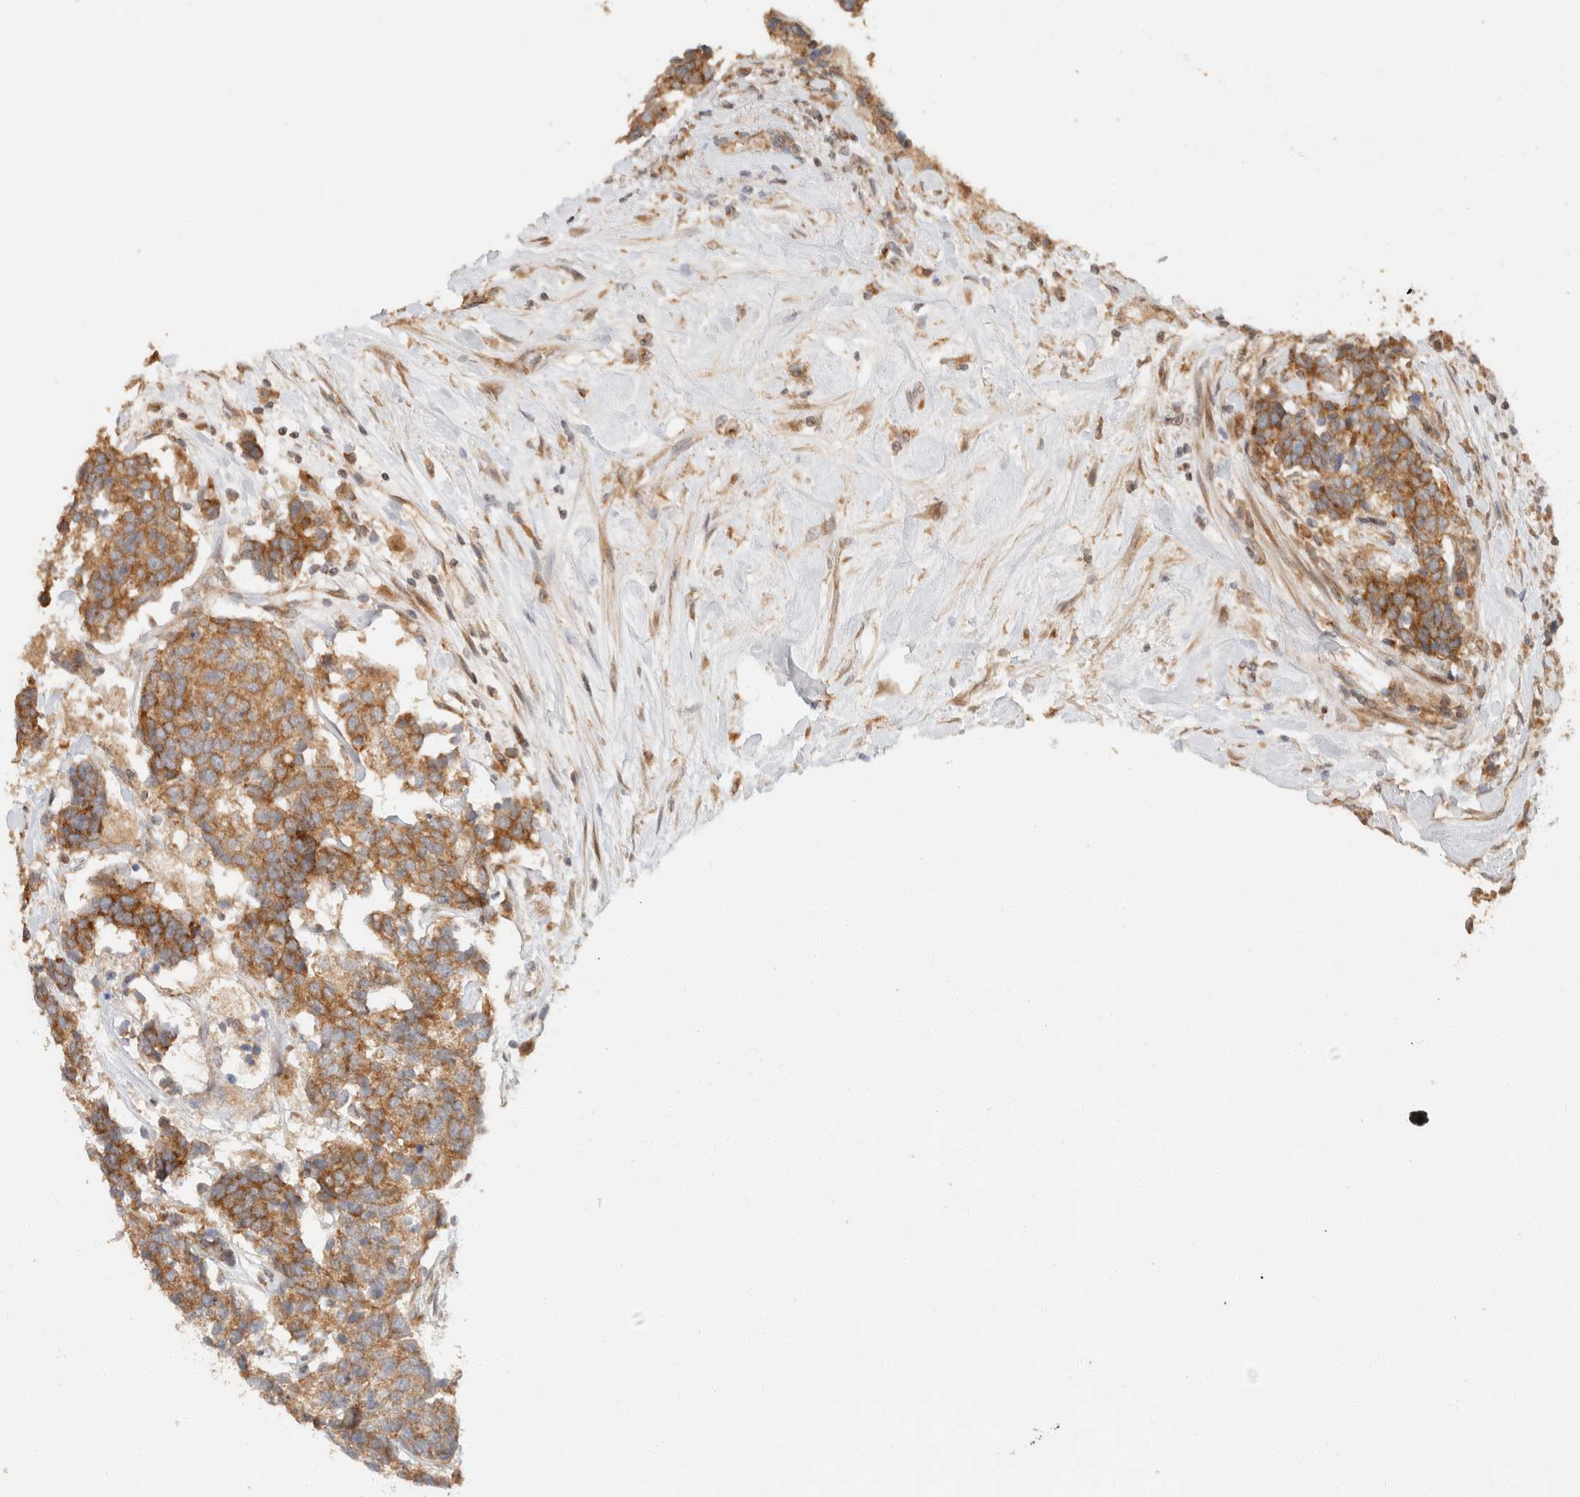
{"staining": {"intensity": "moderate", "quantity": ">75%", "location": "cytoplasmic/membranous"}, "tissue": "carcinoid", "cell_type": "Tumor cells", "image_type": "cancer", "snomed": [{"axis": "morphology", "description": "Carcinoma, NOS"}, {"axis": "morphology", "description": "Carcinoid, malignant, NOS"}, {"axis": "topography", "description": "Urinary bladder"}], "caption": "Carcinoma stained with a brown dye demonstrates moderate cytoplasmic/membranous positive positivity in approximately >75% of tumor cells.", "gene": "TACC1", "patient": {"sex": "male", "age": 57}}